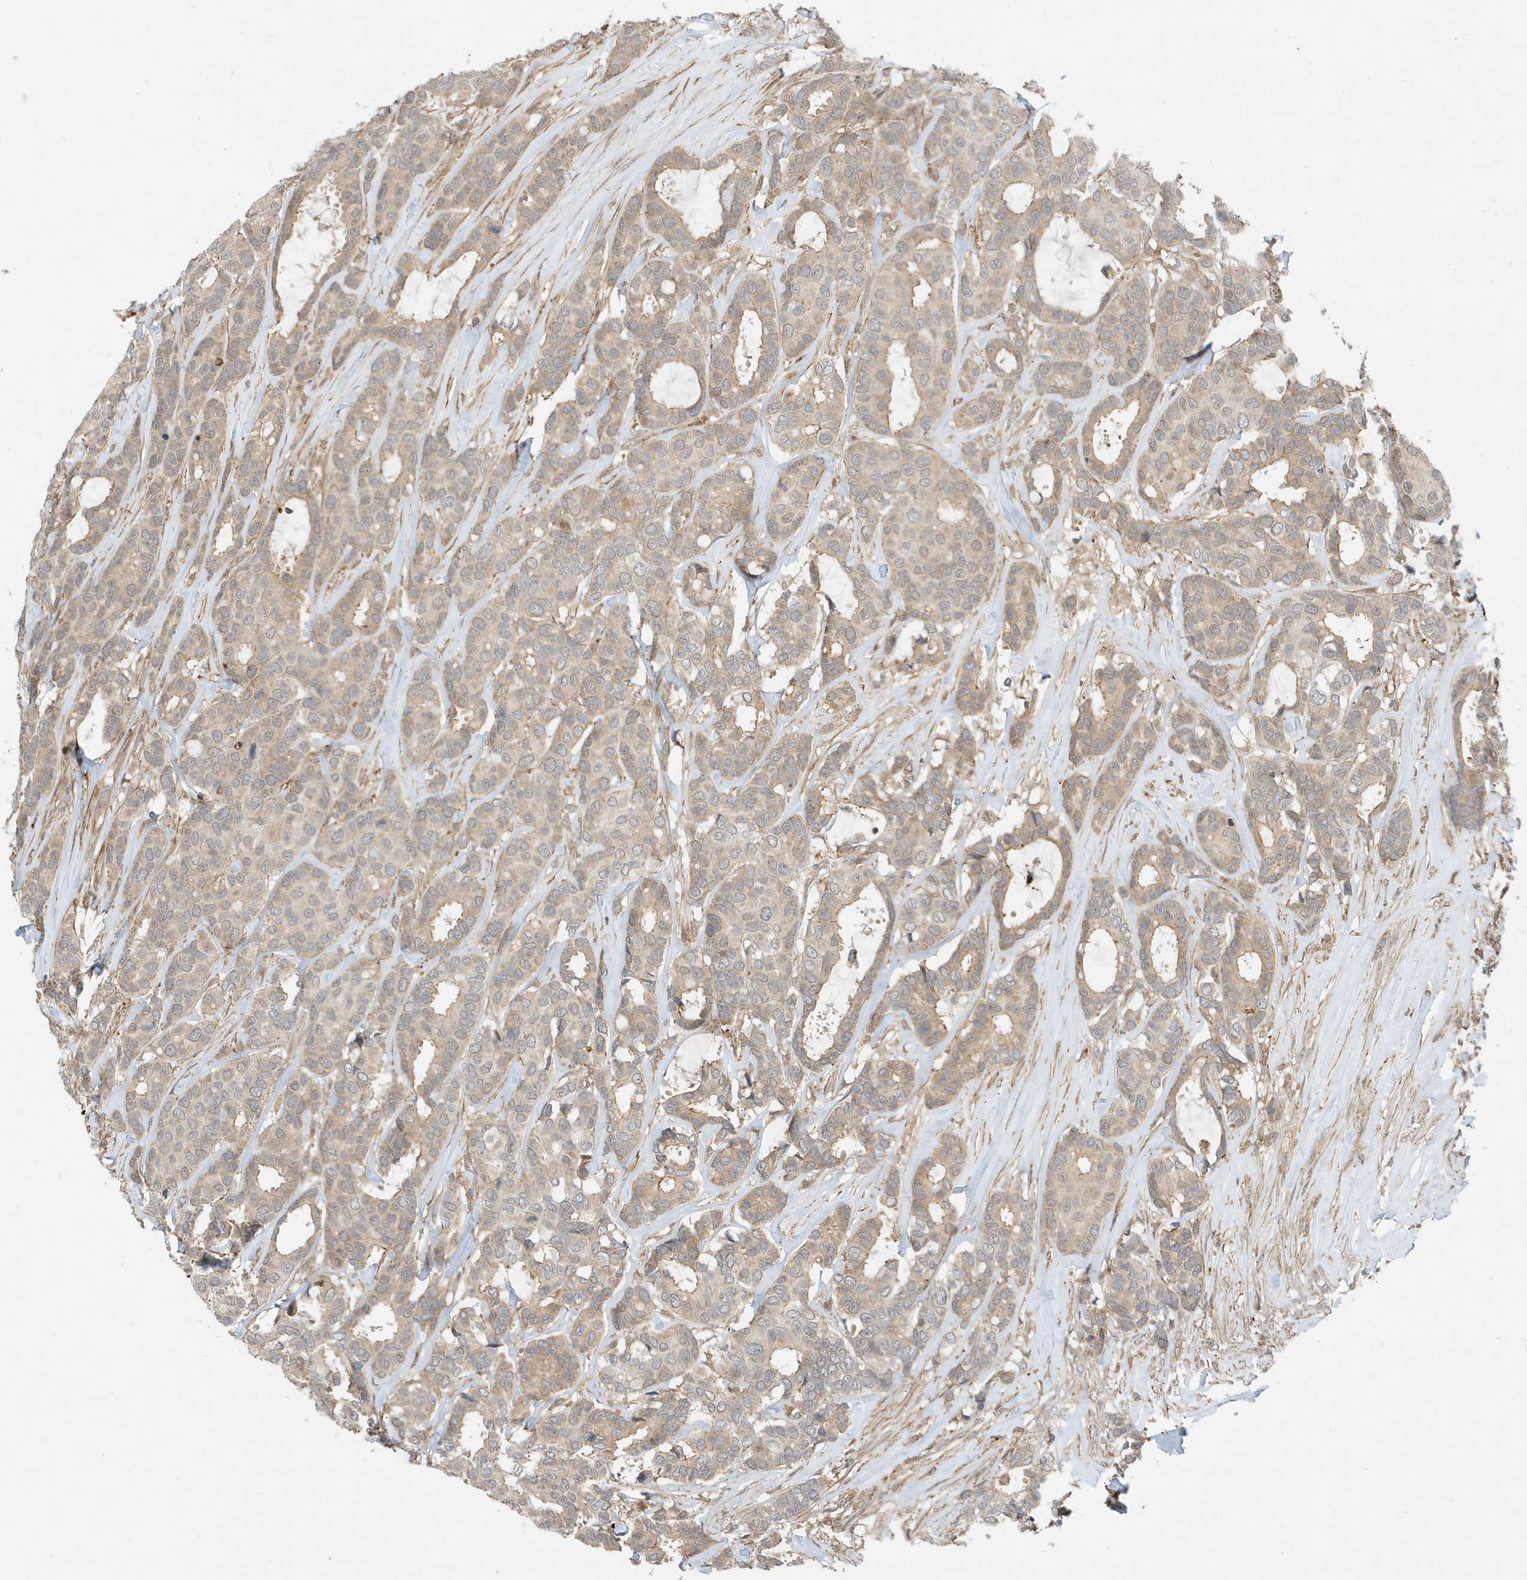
{"staining": {"intensity": "weak", "quantity": ">75%", "location": "cytoplasmic/membranous"}, "tissue": "breast cancer", "cell_type": "Tumor cells", "image_type": "cancer", "snomed": [{"axis": "morphology", "description": "Duct carcinoma"}, {"axis": "topography", "description": "Breast"}], "caption": "Intraductal carcinoma (breast) was stained to show a protein in brown. There is low levels of weak cytoplasmic/membranous expression in approximately >75% of tumor cells.", "gene": "TATDN3", "patient": {"sex": "female", "age": 87}}